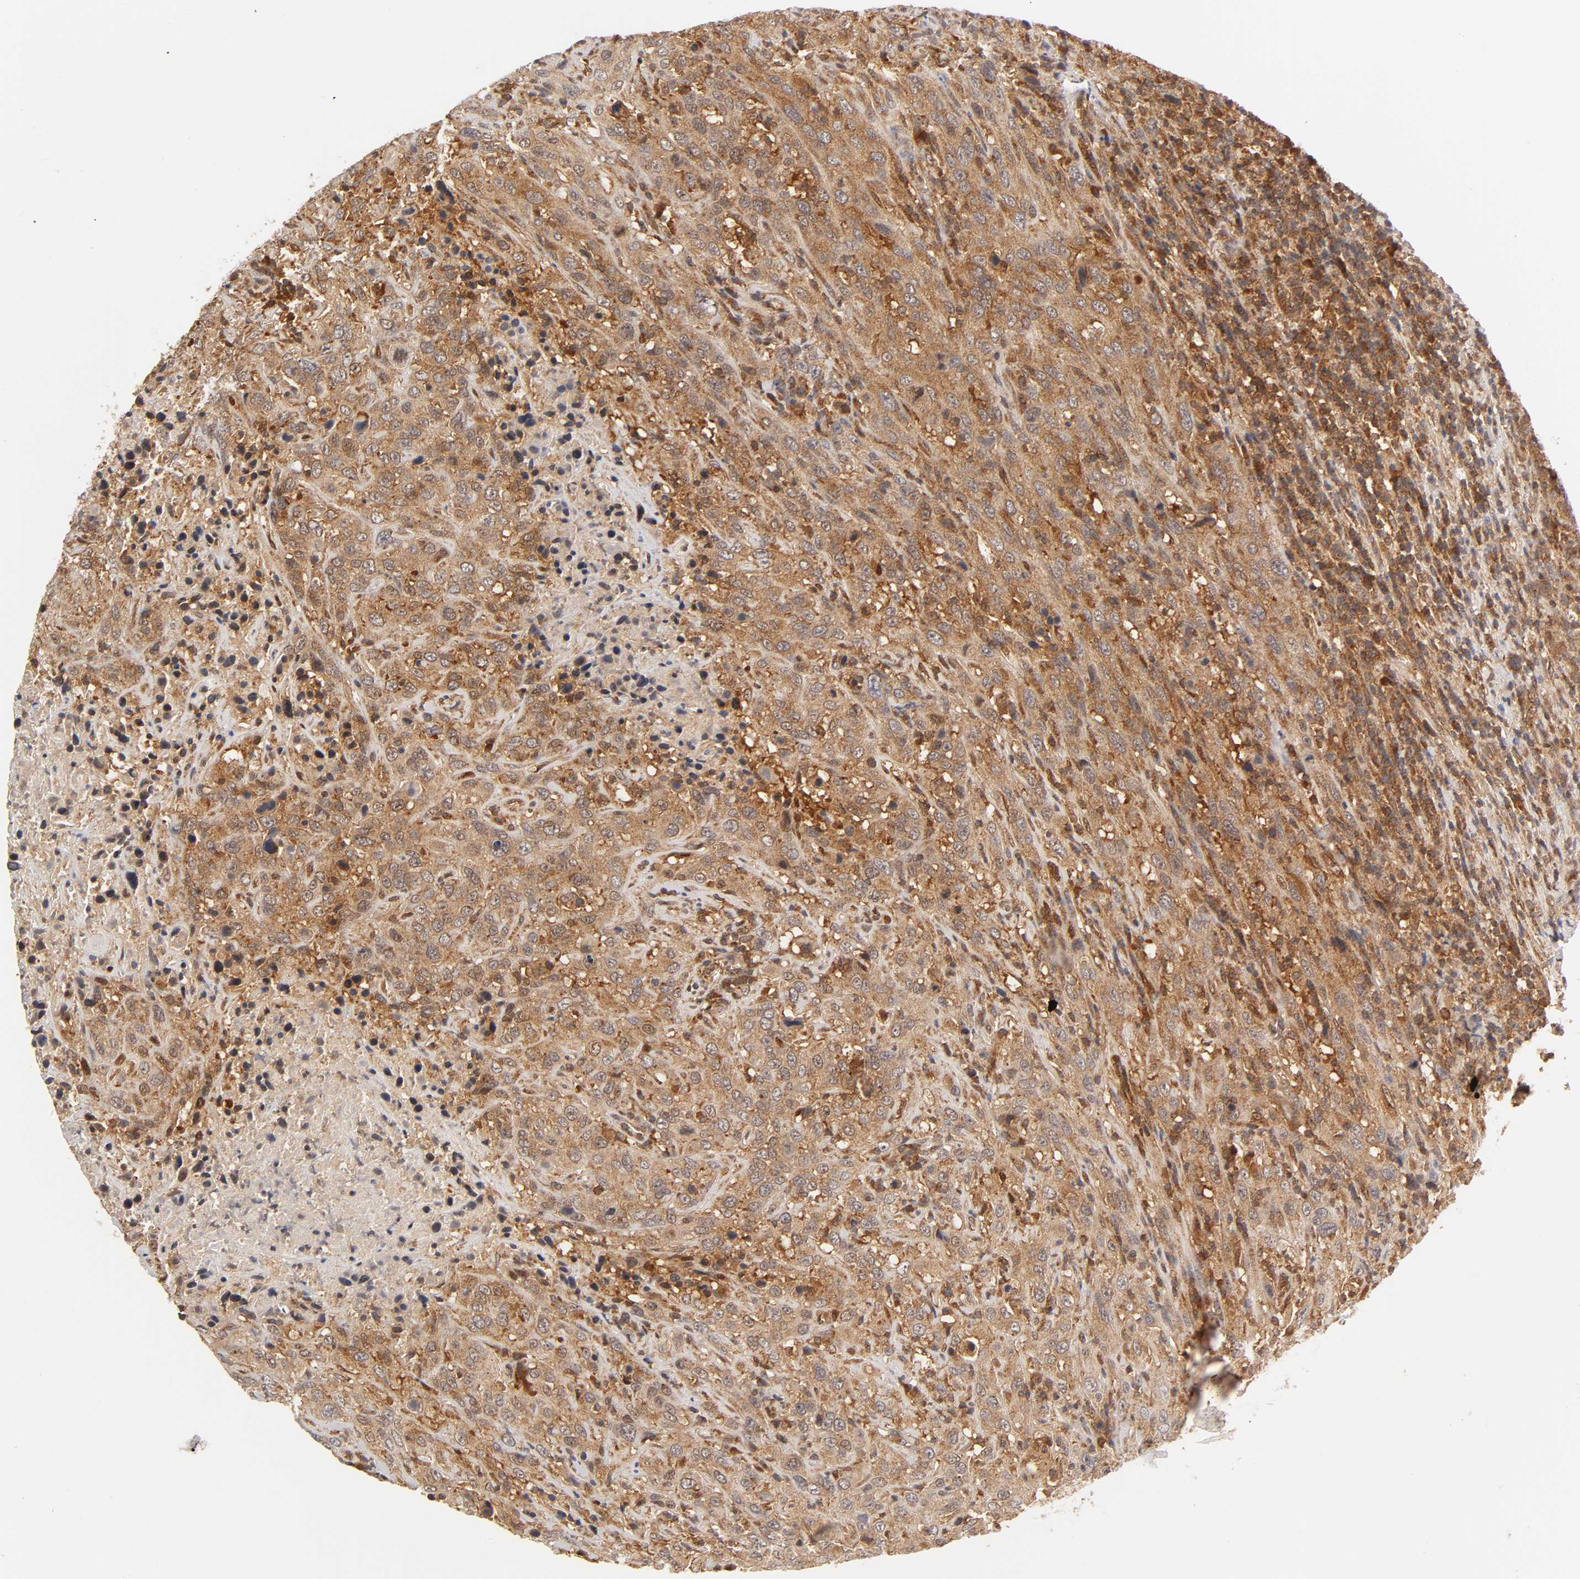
{"staining": {"intensity": "moderate", "quantity": ">75%", "location": "cytoplasmic/membranous"}, "tissue": "urothelial cancer", "cell_type": "Tumor cells", "image_type": "cancer", "snomed": [{"axis": "morphology", "description": "Urothelial carcinoma, High grade"}, {"axis": "topography", "description": "Urinary bladder"}], "caption": "Immunohistochemical staining of high-grade urothelial carcinoma displays medium levels of moderate cytoplasmic/membranous protein expression in approximately >75% of tumor cells.", "gene": "PAFAH1B1", "patient": {"sex": "male", "age": 61}}